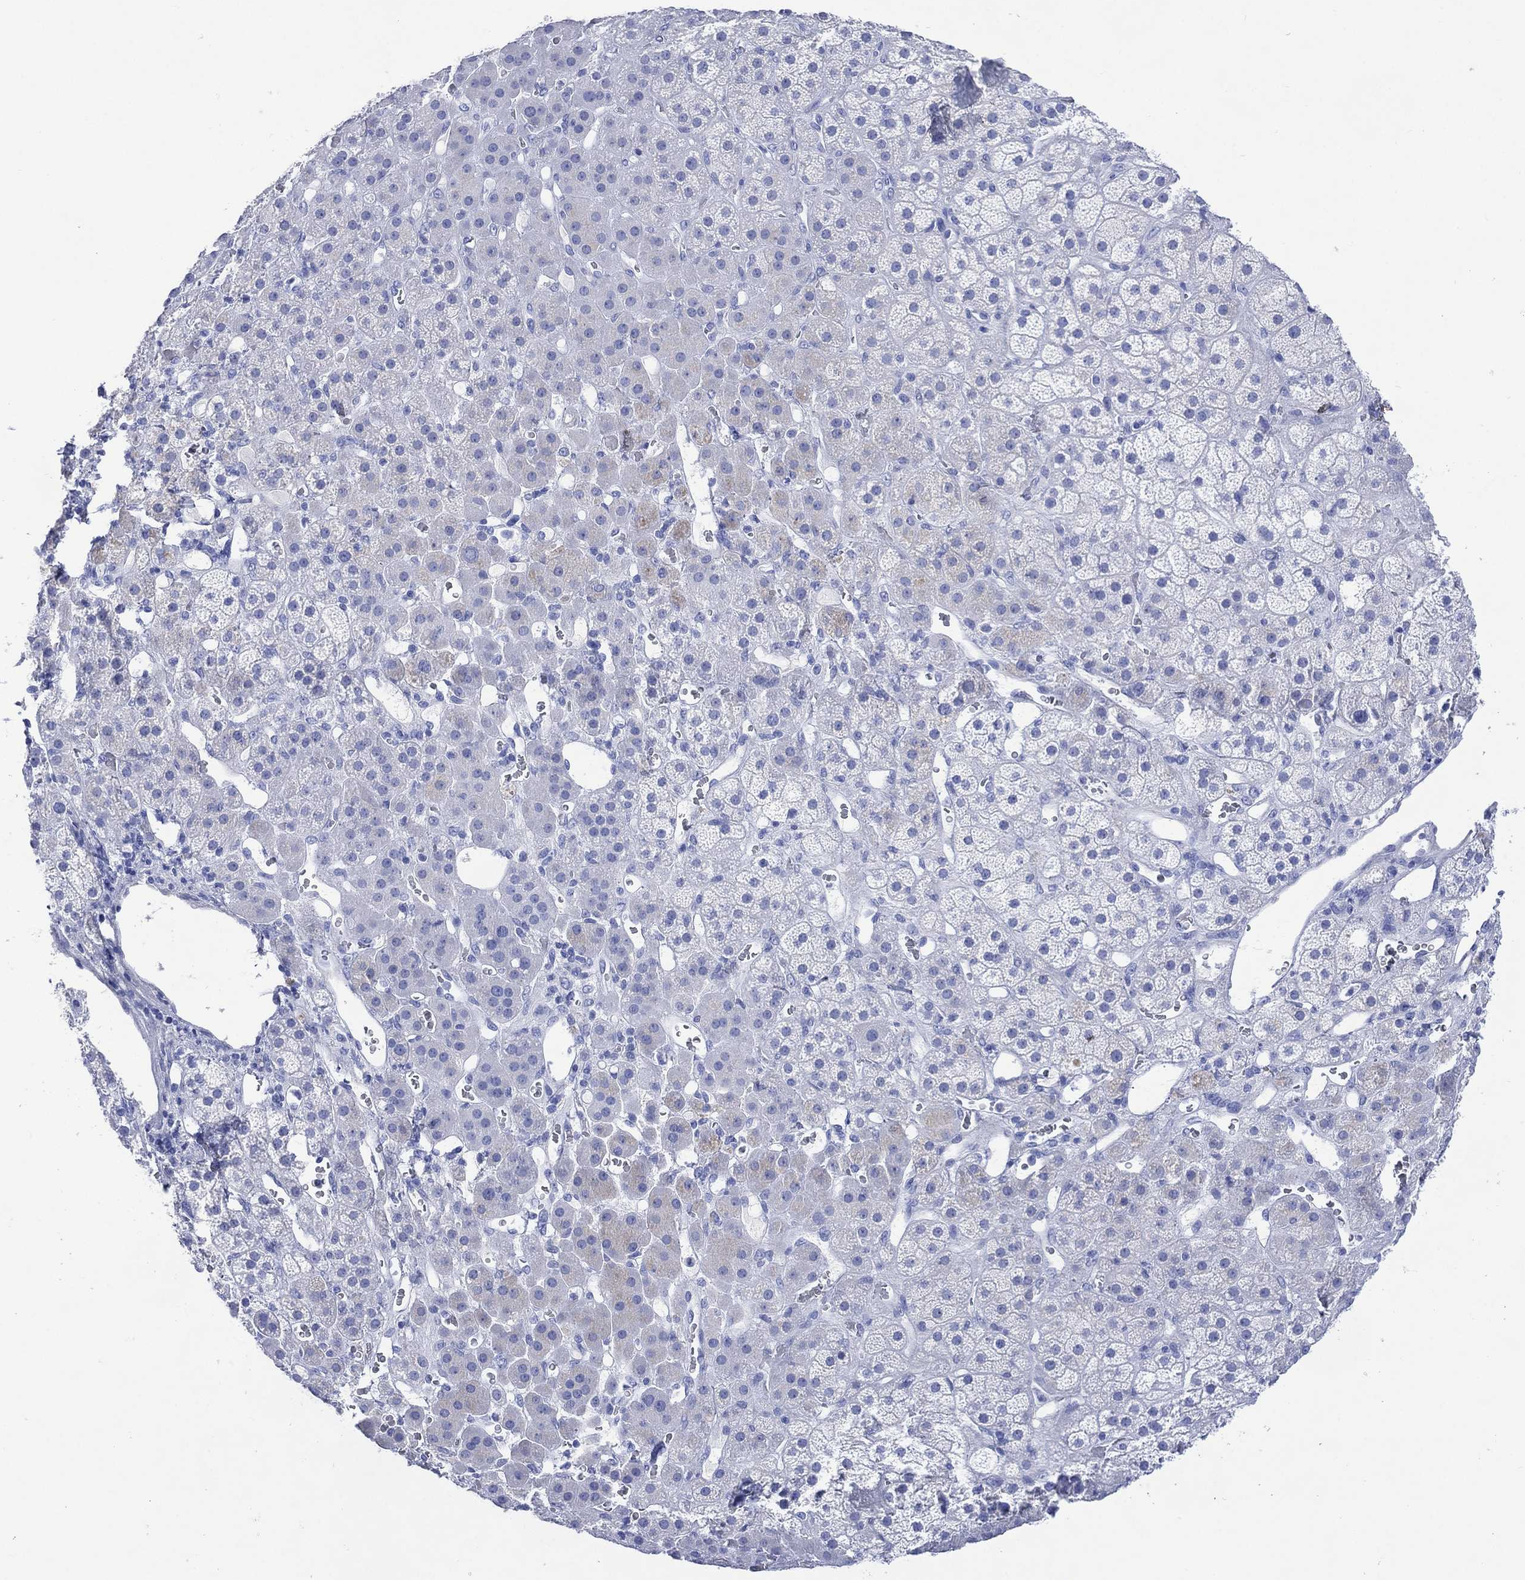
{"staining": {"intensity": "negative", "quantity": "none", "location": "none"}, "tissue": "adrenal gland", "cell_type": "Glandular cells", "image_type": "normal", "snomed": [{"axis": "morphology", "description": "Normal tissue, NOS"}, {"axis": "topography", "description": "Adrenal gland"}], "caption": "Adrenal gland was stained to show a protein in brown. There is no significant positivity in glandular cells. (Stains: DAB IHC with hematoxylin counter stain, Microscopy: brightfield microscopy at high magnification).", "gene": "SHCBP1L", "patient": {"sex": "male", "age": 57}}